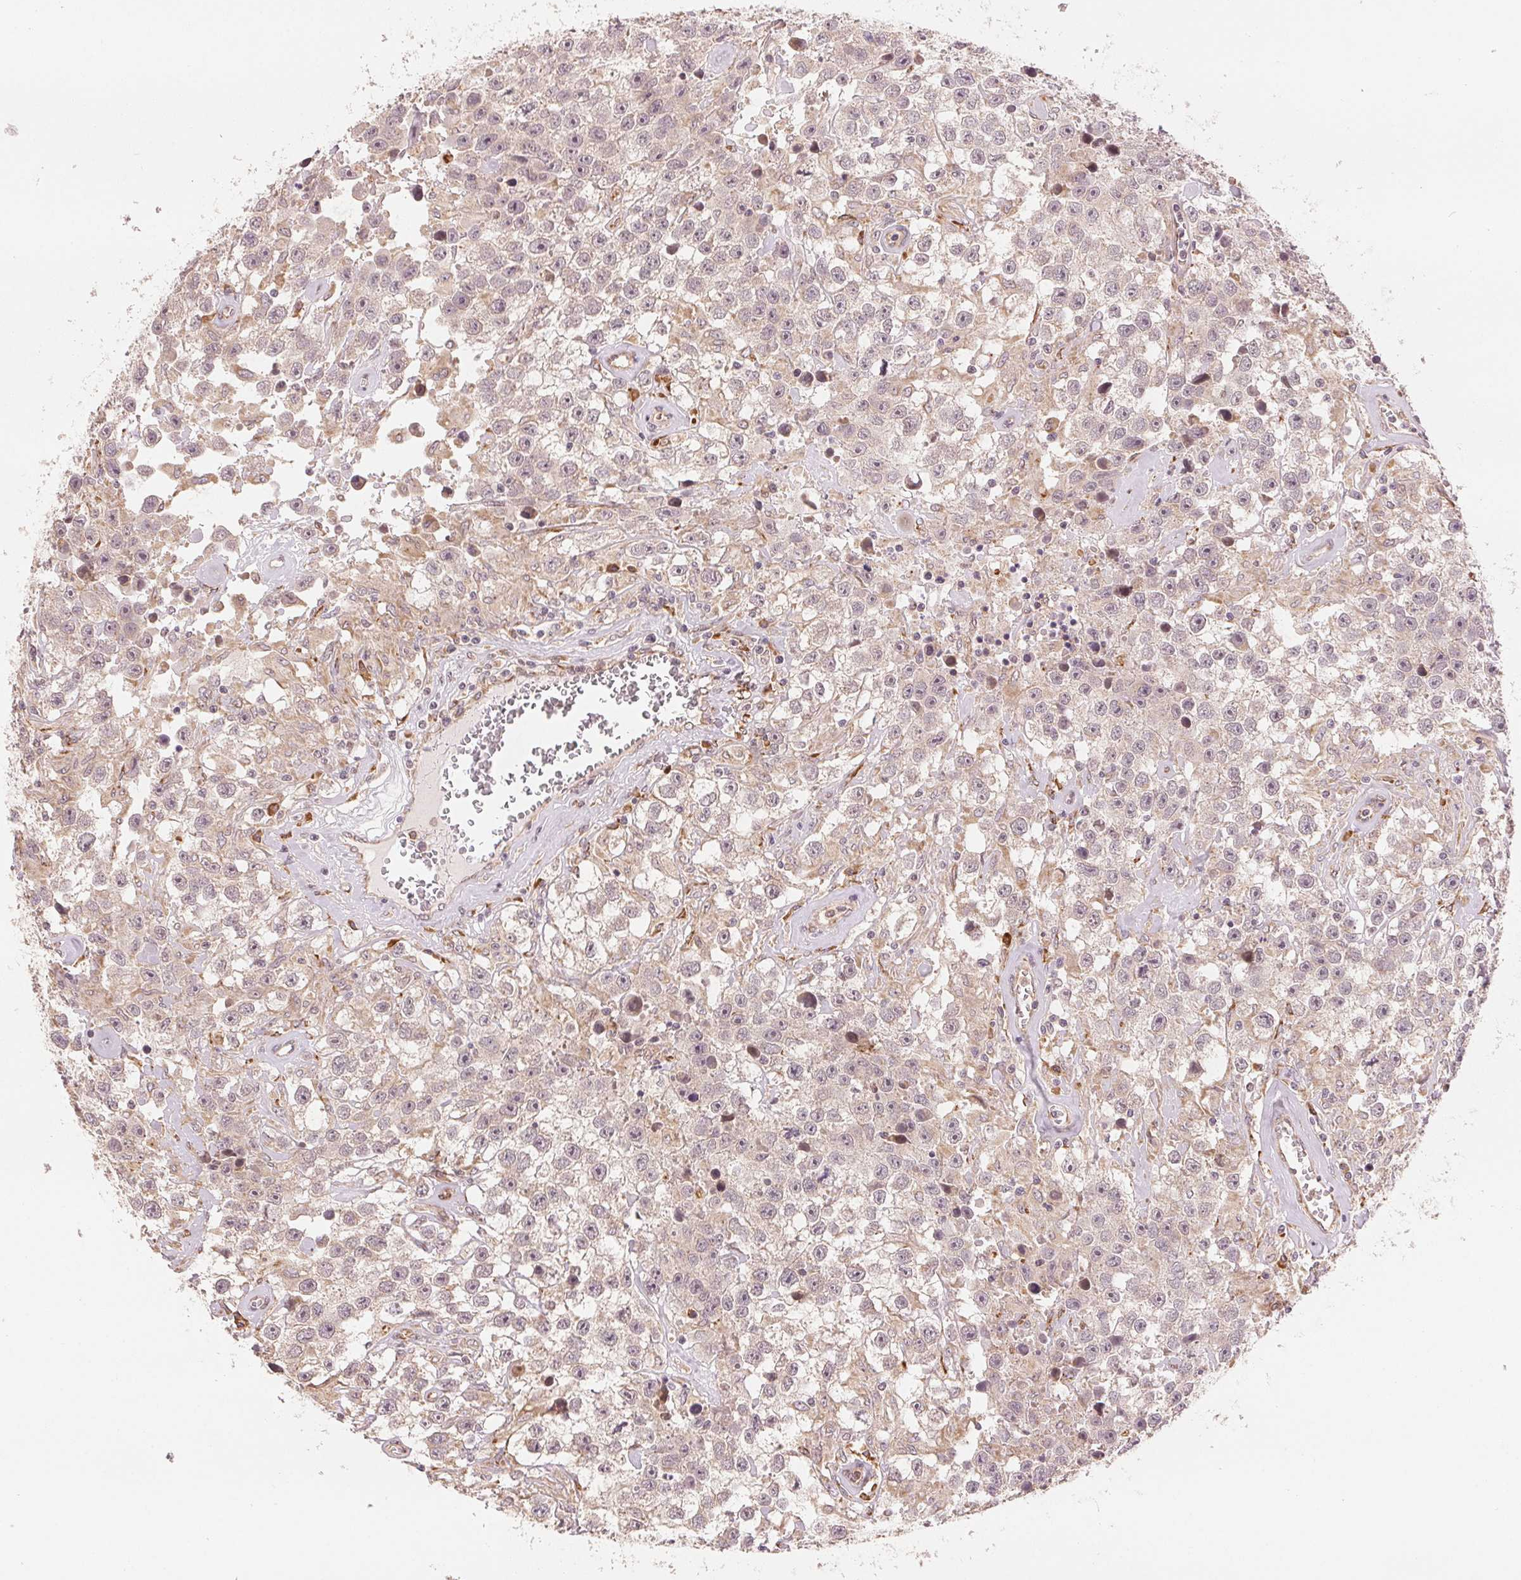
{"staining": {"intensity": "weak", "quantity": ">75%", "location": "cytoplasmic/membranous"}, "tissue": "testis cancer", "cell_type": "Tumor cells", "image_type": "cancer", "snomed": [{"axis": "morphology", "description": "Seminoma, NOS"}, {"axis": "topography", "description": "Testis"}], "caption": "The histopathology image demonstrates a brown stain indicating the presence of a protein in the cytoplasmic/membranous of tumor cells in testis cancer.", "gene": "SLC20A1", "patient": {"sex": "male", "age": 43}}